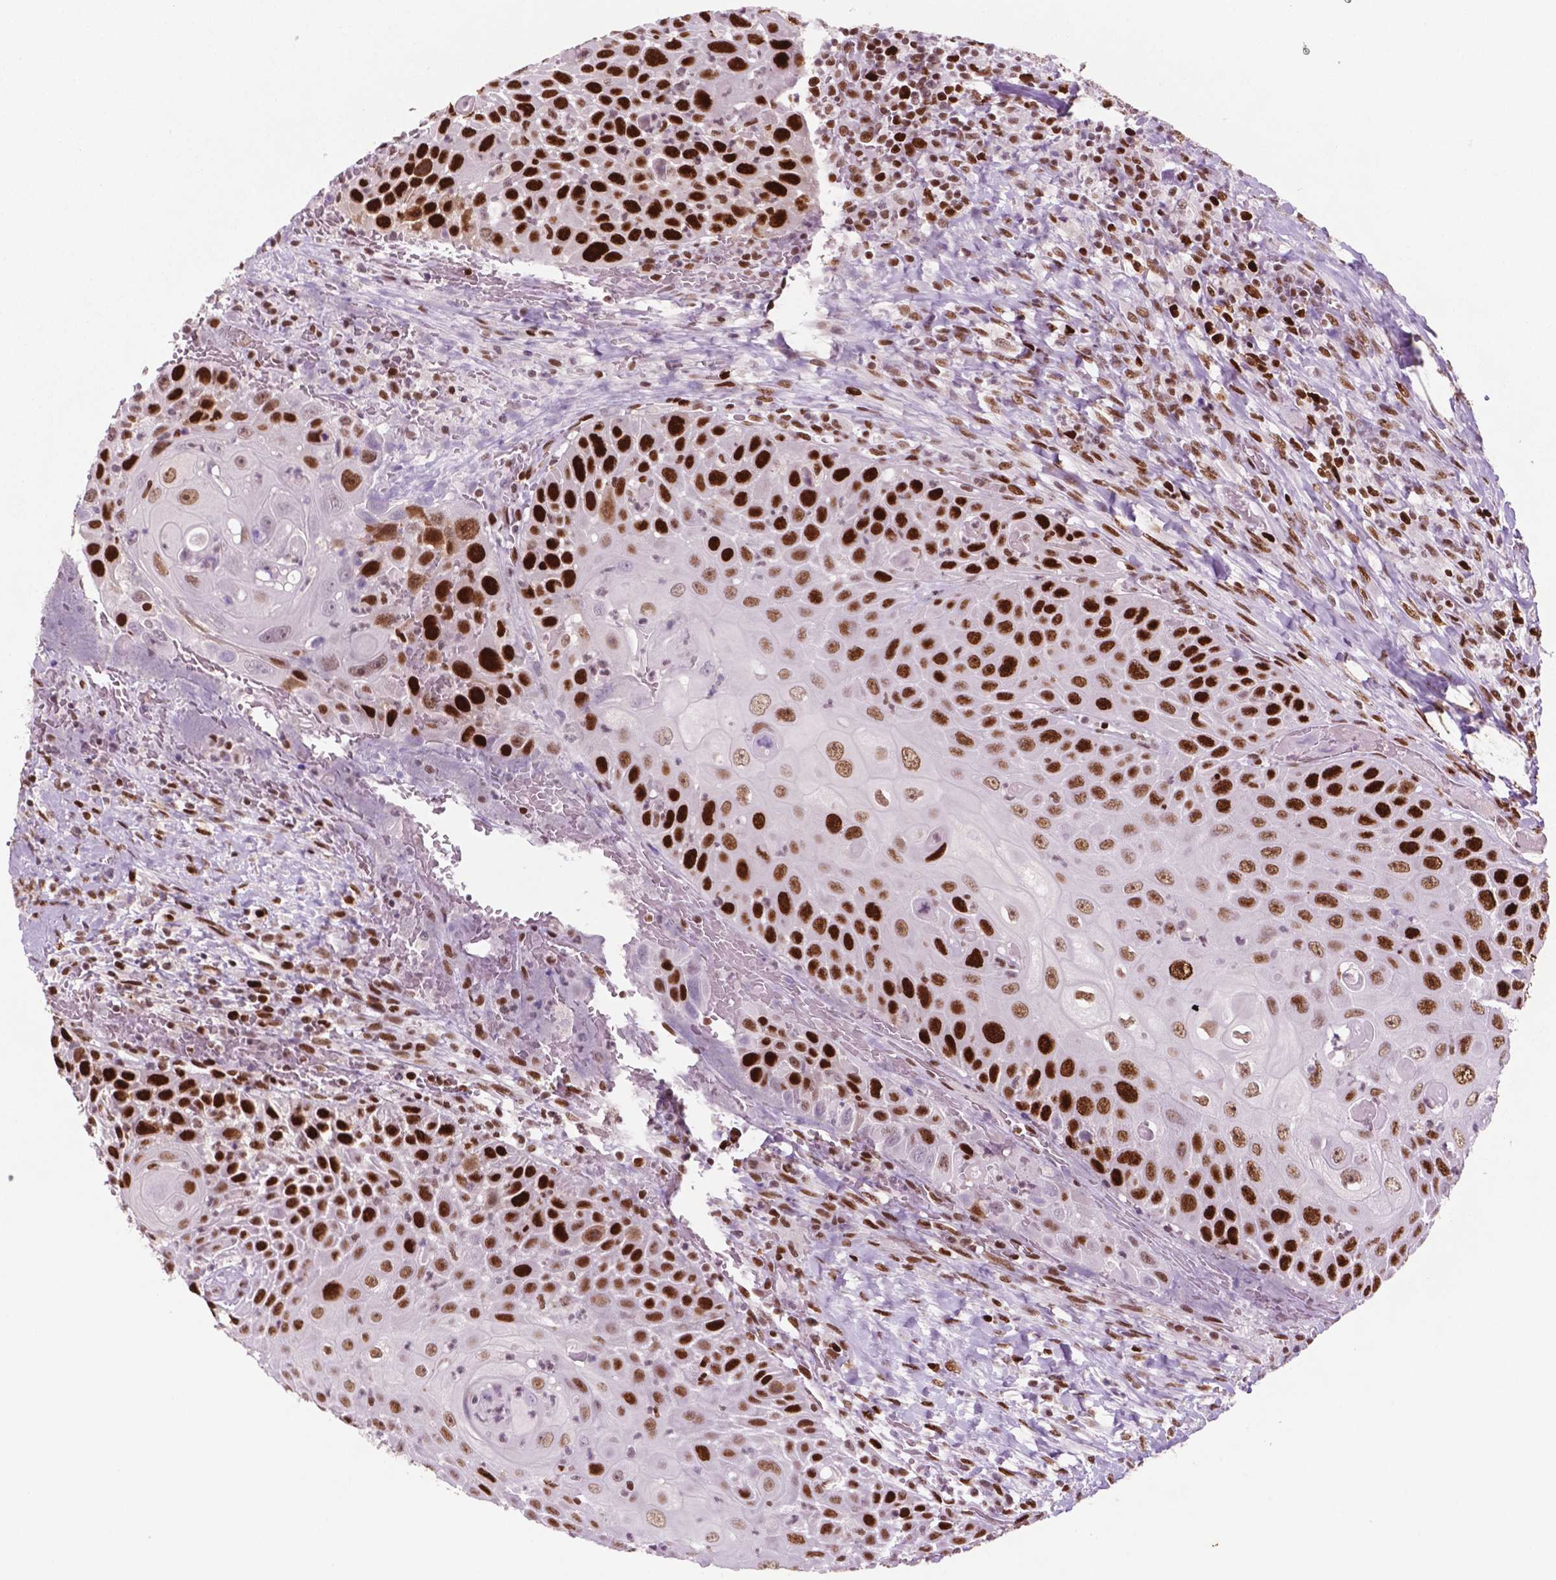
{"staining": {"intensity": "strong", "quantity": ">75%", "location": "nuclear"}, "tissue": "head and neck cancer", "cell_type": "Tumor cells", "image_type": "cancer", "snomed": [{"axis": "morphology", "description": "Squamous cell carcinoma, NOS"}, {"axis": "topography", "description": "Head-Neck"}], "caption": "Approximately >75% of tumor cells in human head and neck cancer (squamous cell carcinoma) exhibit strong nuclear protein staining as visualized by brown immunohistochemical staining.", "gene": "MSH6", "patient": {"sex": "male", "age": 69}}